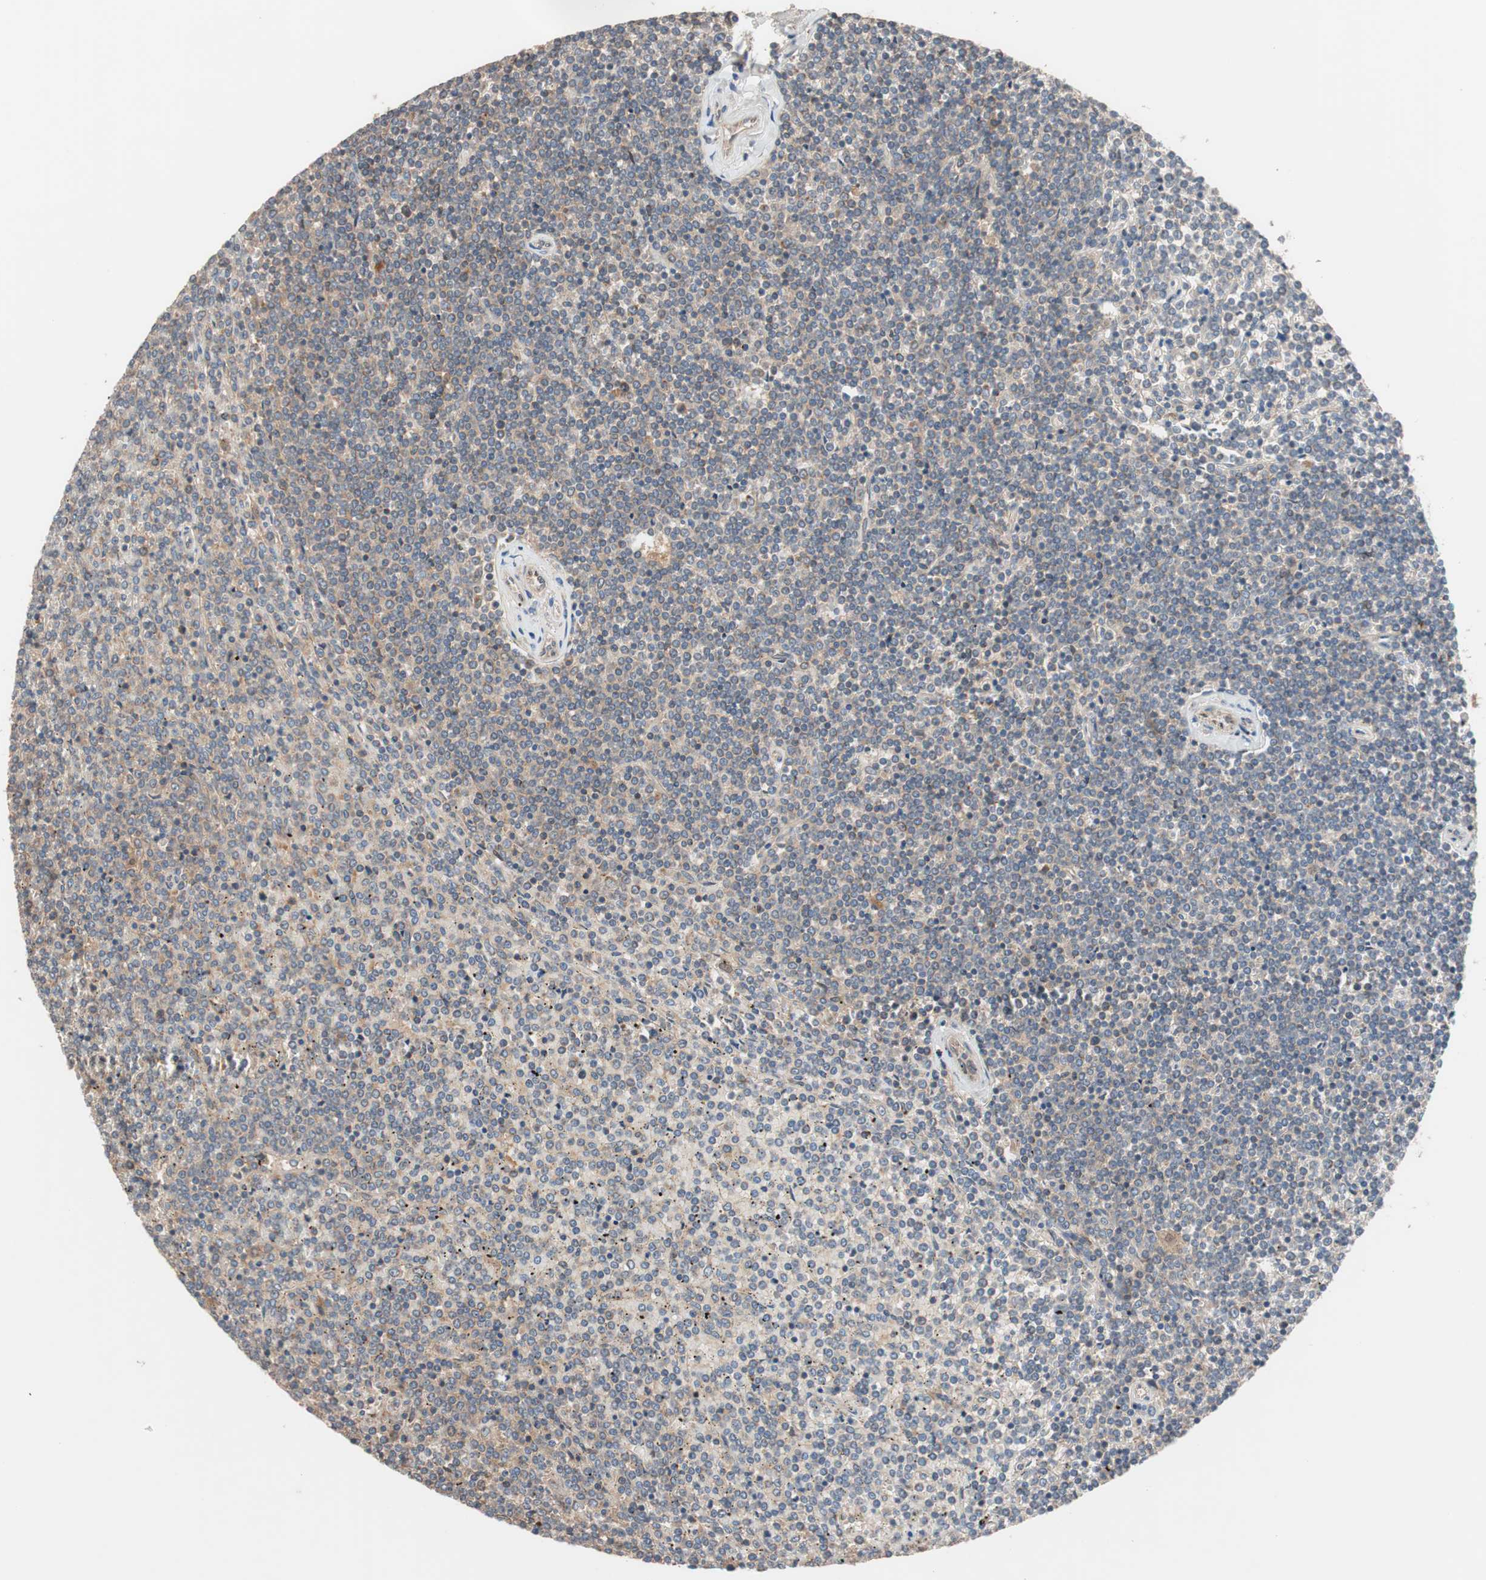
{"staining": {"intensity": "moderate", "quantity": ">75%", "location": "cytoplasmic/membranous"}, "tissue": "lymphoma", "cell_type": "Tumor cells", "image_type": "cancer", "snomed": [{"axis": "morphology", "description": "Malignant lymphoma, non-Hodgkin's type, Low grade"}, {"axis": "topography", "description": "Spleen"}], "caption": "Lymphoma tissue shows moderate cytoplasmic/membranous positivity in about >75% of tumor cells", "gene": "SDC4", "patient": {"sex": "female", "age": 19}}